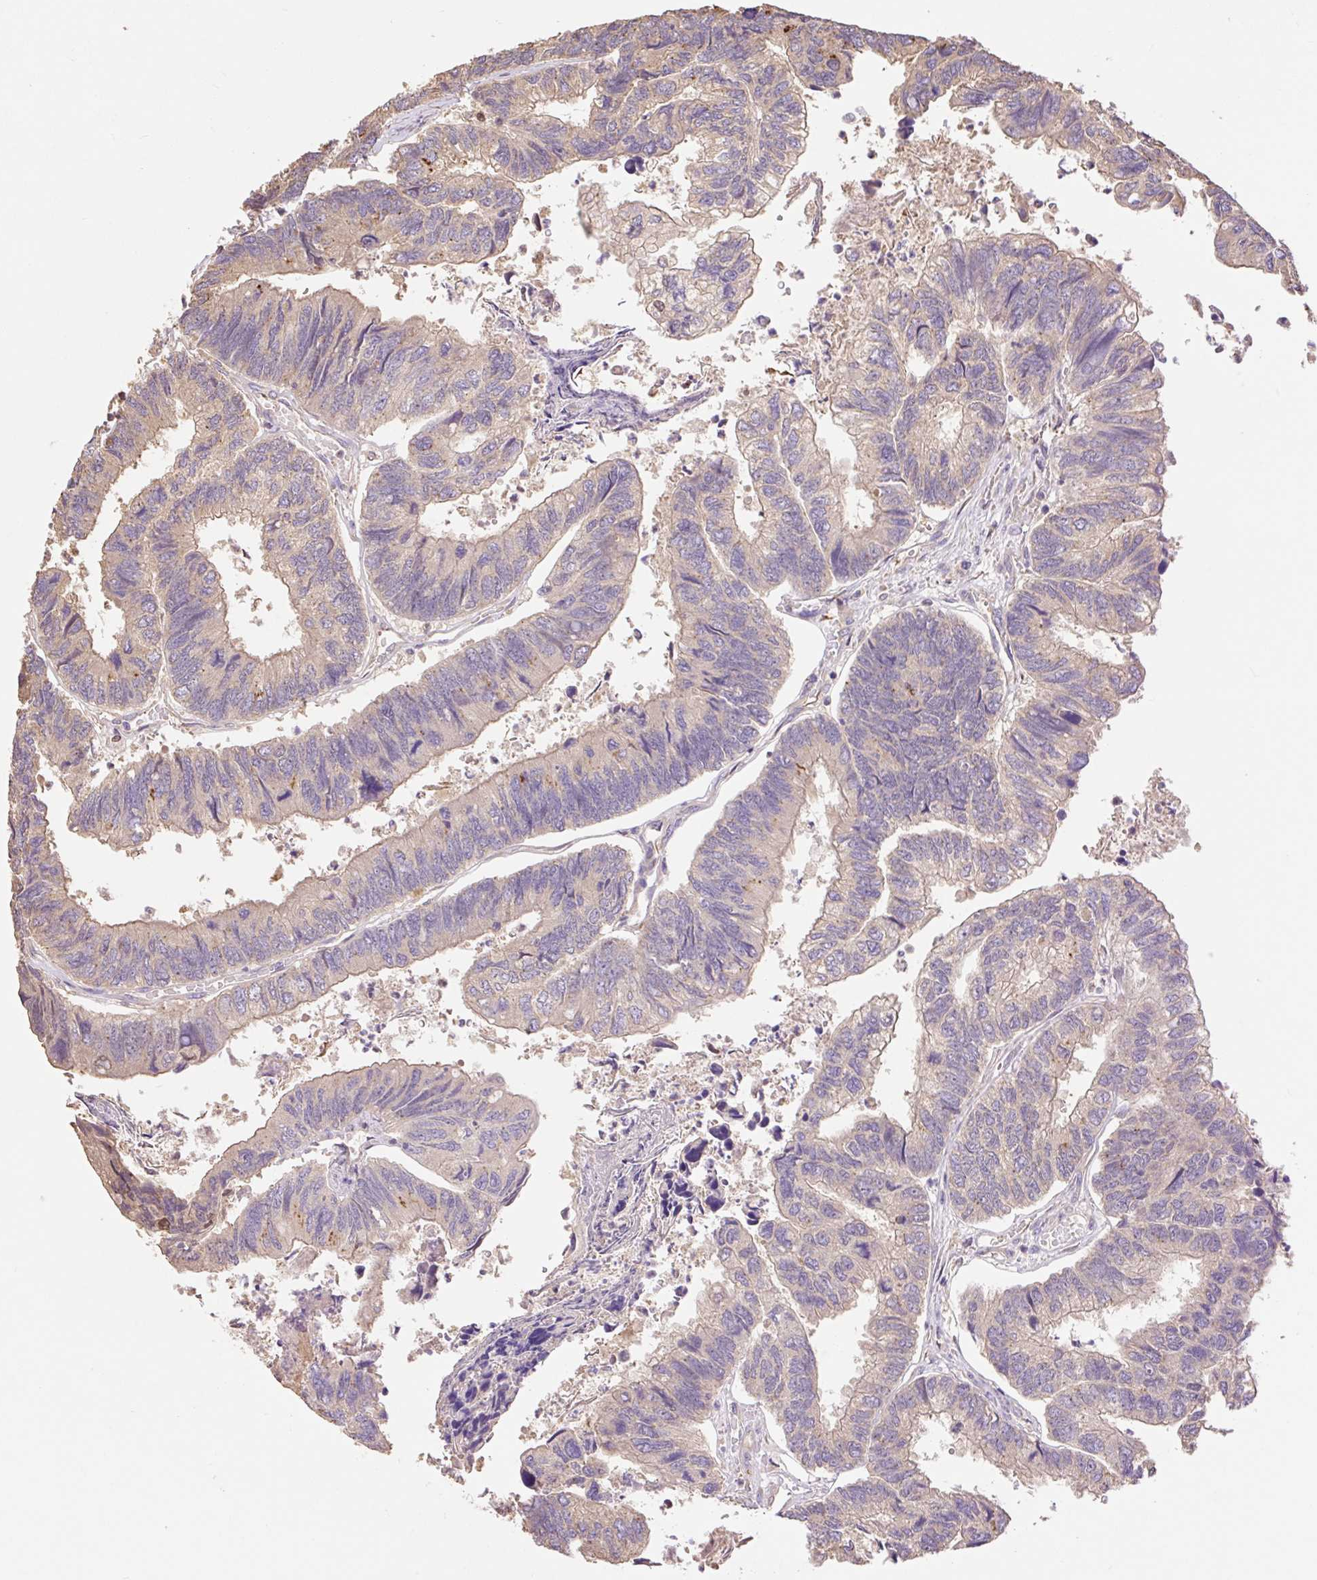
{"staining": {"intensity": "weak", "quantity": "25%-75%", "location": "cytoplasmic/membranous"}, "tissue": "colorectal cancer", "cell_type": "Tumor cells", "image_type": "cancer", "snomed": [{"axis": "morphology", "description": "Adenocarcinoma, NOS"}, {"axis": "topography", "description": "Colon"}], "caption": "Weak cytoplasmic/membranous protein positivity is present in approximately 25%-75% of tumor cells in adenocarcinoma (colorectal).", "gene": "DESI1", "patient": {"sex": "female", "age": 67}}